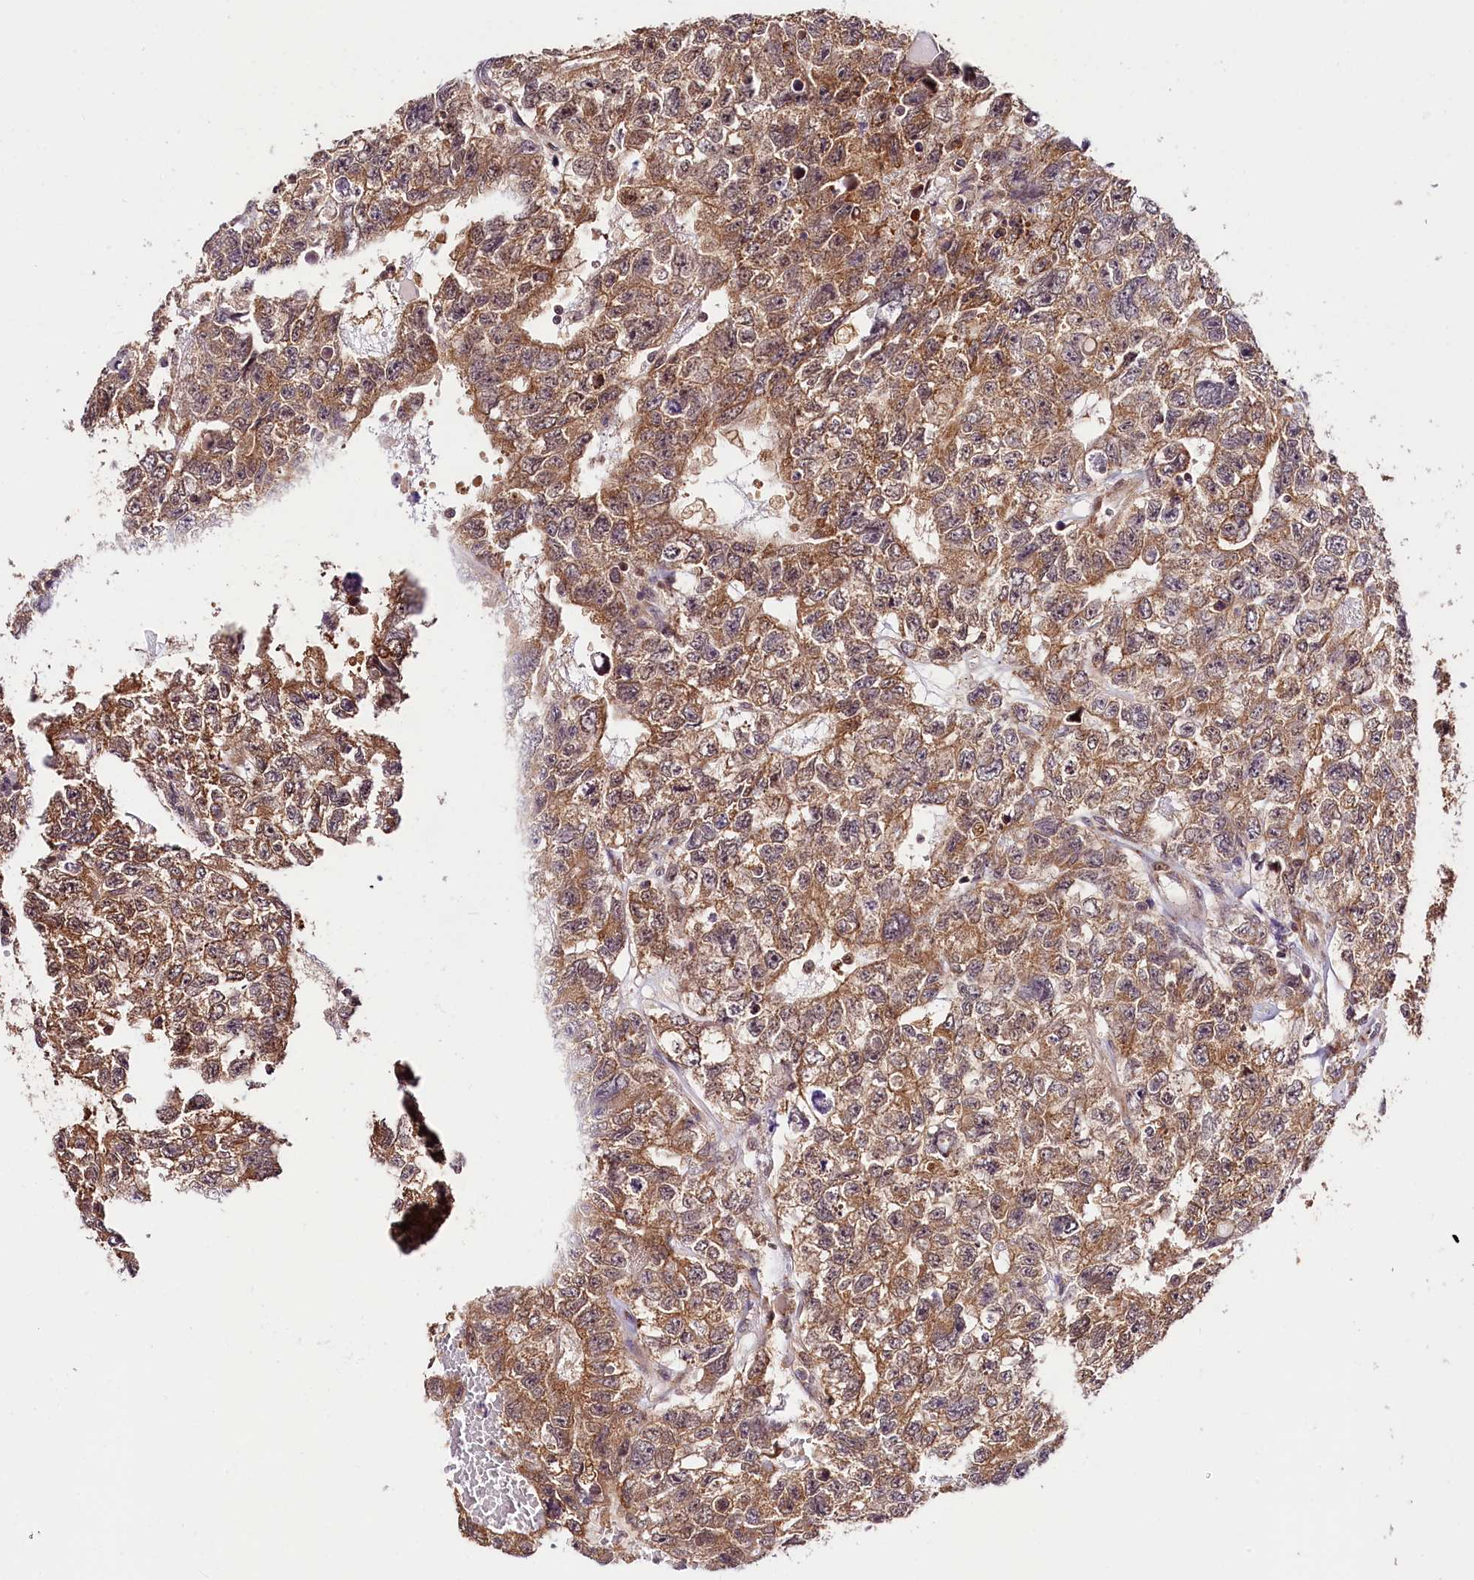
{"staining": {"intensity": "moderate", "quantity": "25%-75%", "location": "cytoplasmic/membranous"}, "tissue": "testis cancer", "cell_type": "Tumor cells", "image_type": "cancer", "snomed": [{"axis": "morphology", "description": "Carcinoma, Embryonal, NOS"}, {"axis": "topography", "description": "Testis"}], "caption": "Immunohistochemical staining of human testis embryonal carcinoma shows medium levels of moderate cytoplasmic/membranous protein staining in approximately 25%-75% of tumor cells. The protein is shown in brown color, while the nuclei are stained blue.", "gene": "CHORDC1", "patient": {"sex": "male", "age": 26}}